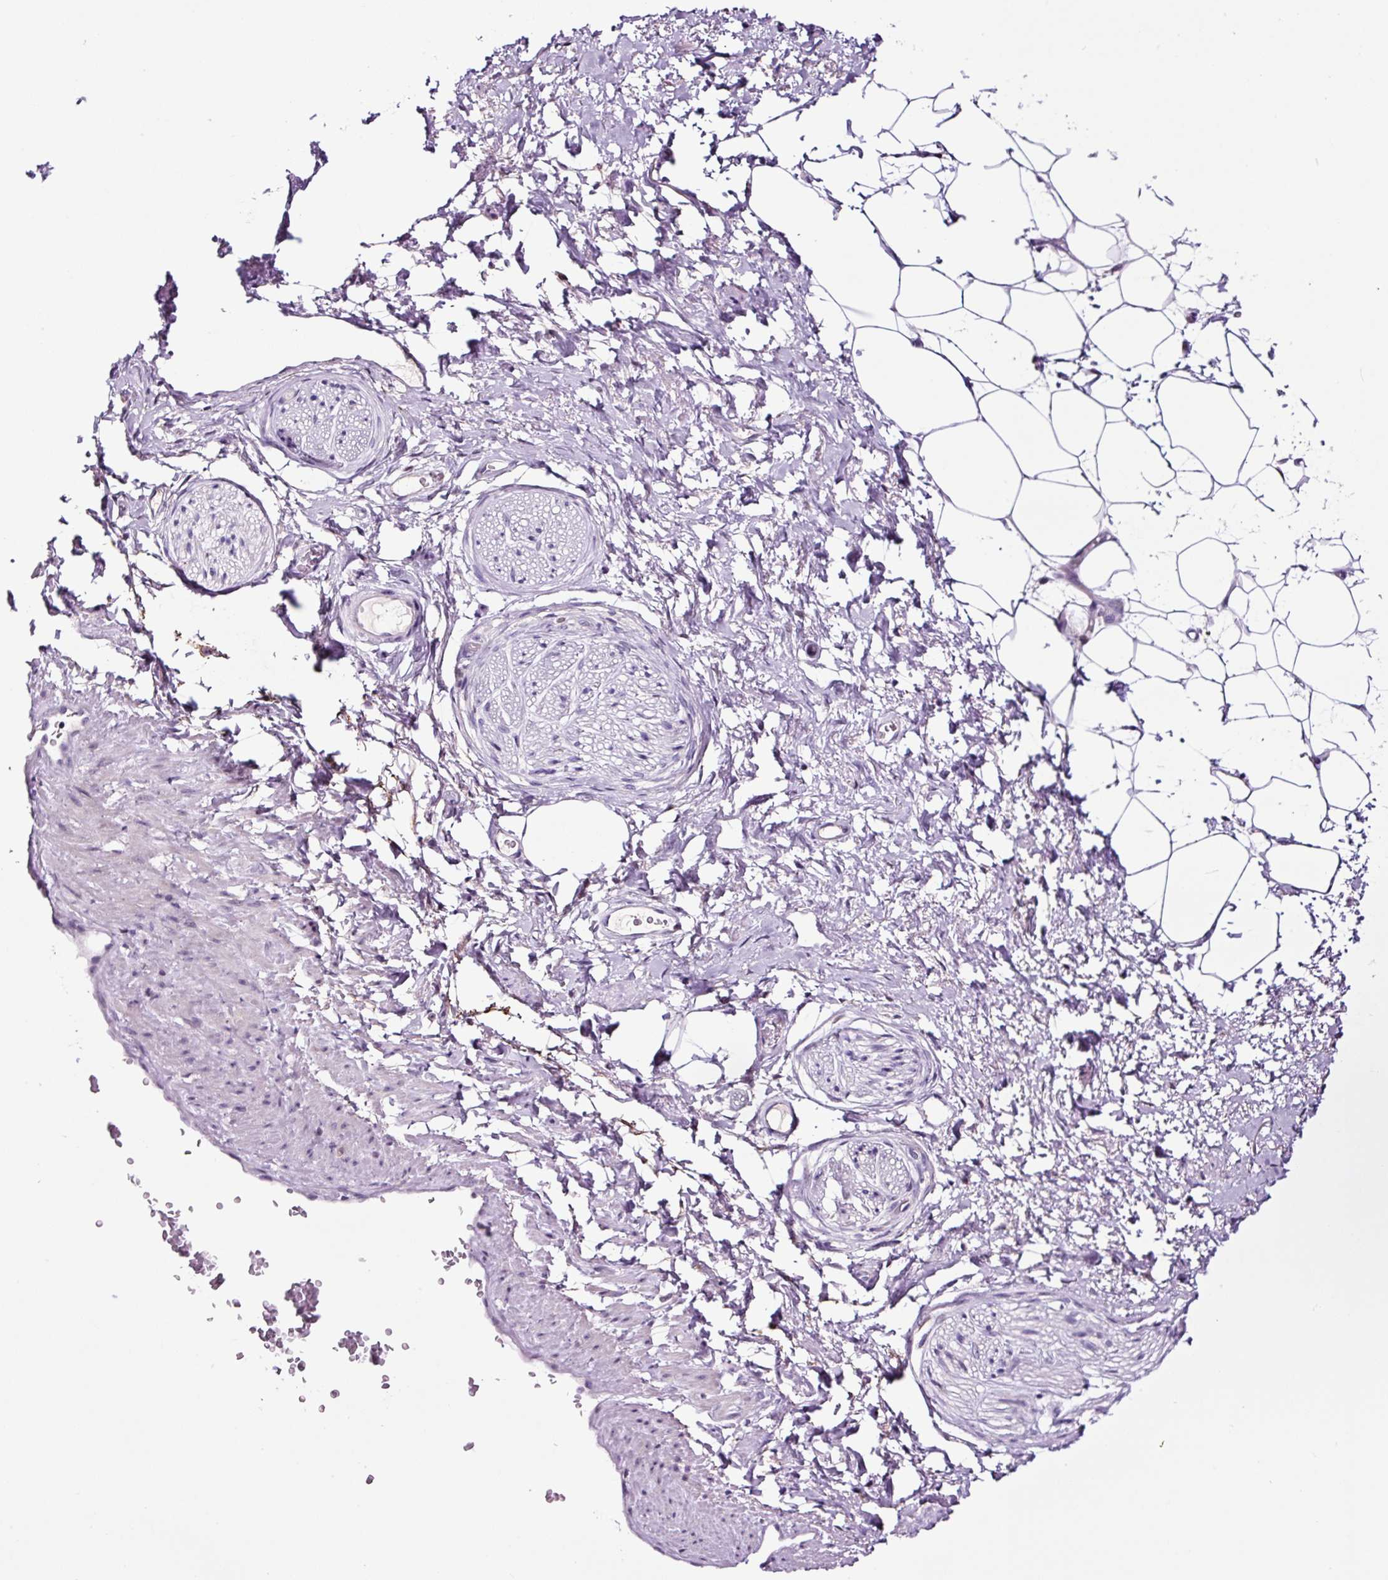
{"staining": {"intensity": "negative", "quantity": "none", "location": "none"}, "tissue": "adipose tissue", "cell_type": "Adipocytes", "image_type": "normal", "snomed": [{"axis": "morphology", "description": "Normal tissue, NOS"}, {"axis": "topography", "description": "Vagina"}, {"axis": "topography", "description": "Peripheral nerve tissue"}], "caption": "This is a histopathology image of immunohistochemistry staining of benign adipose tissue, which shows no positivity in adipocytes.", "gene": "TAFA3", "patient": {"sex": "female", "age": 71}}